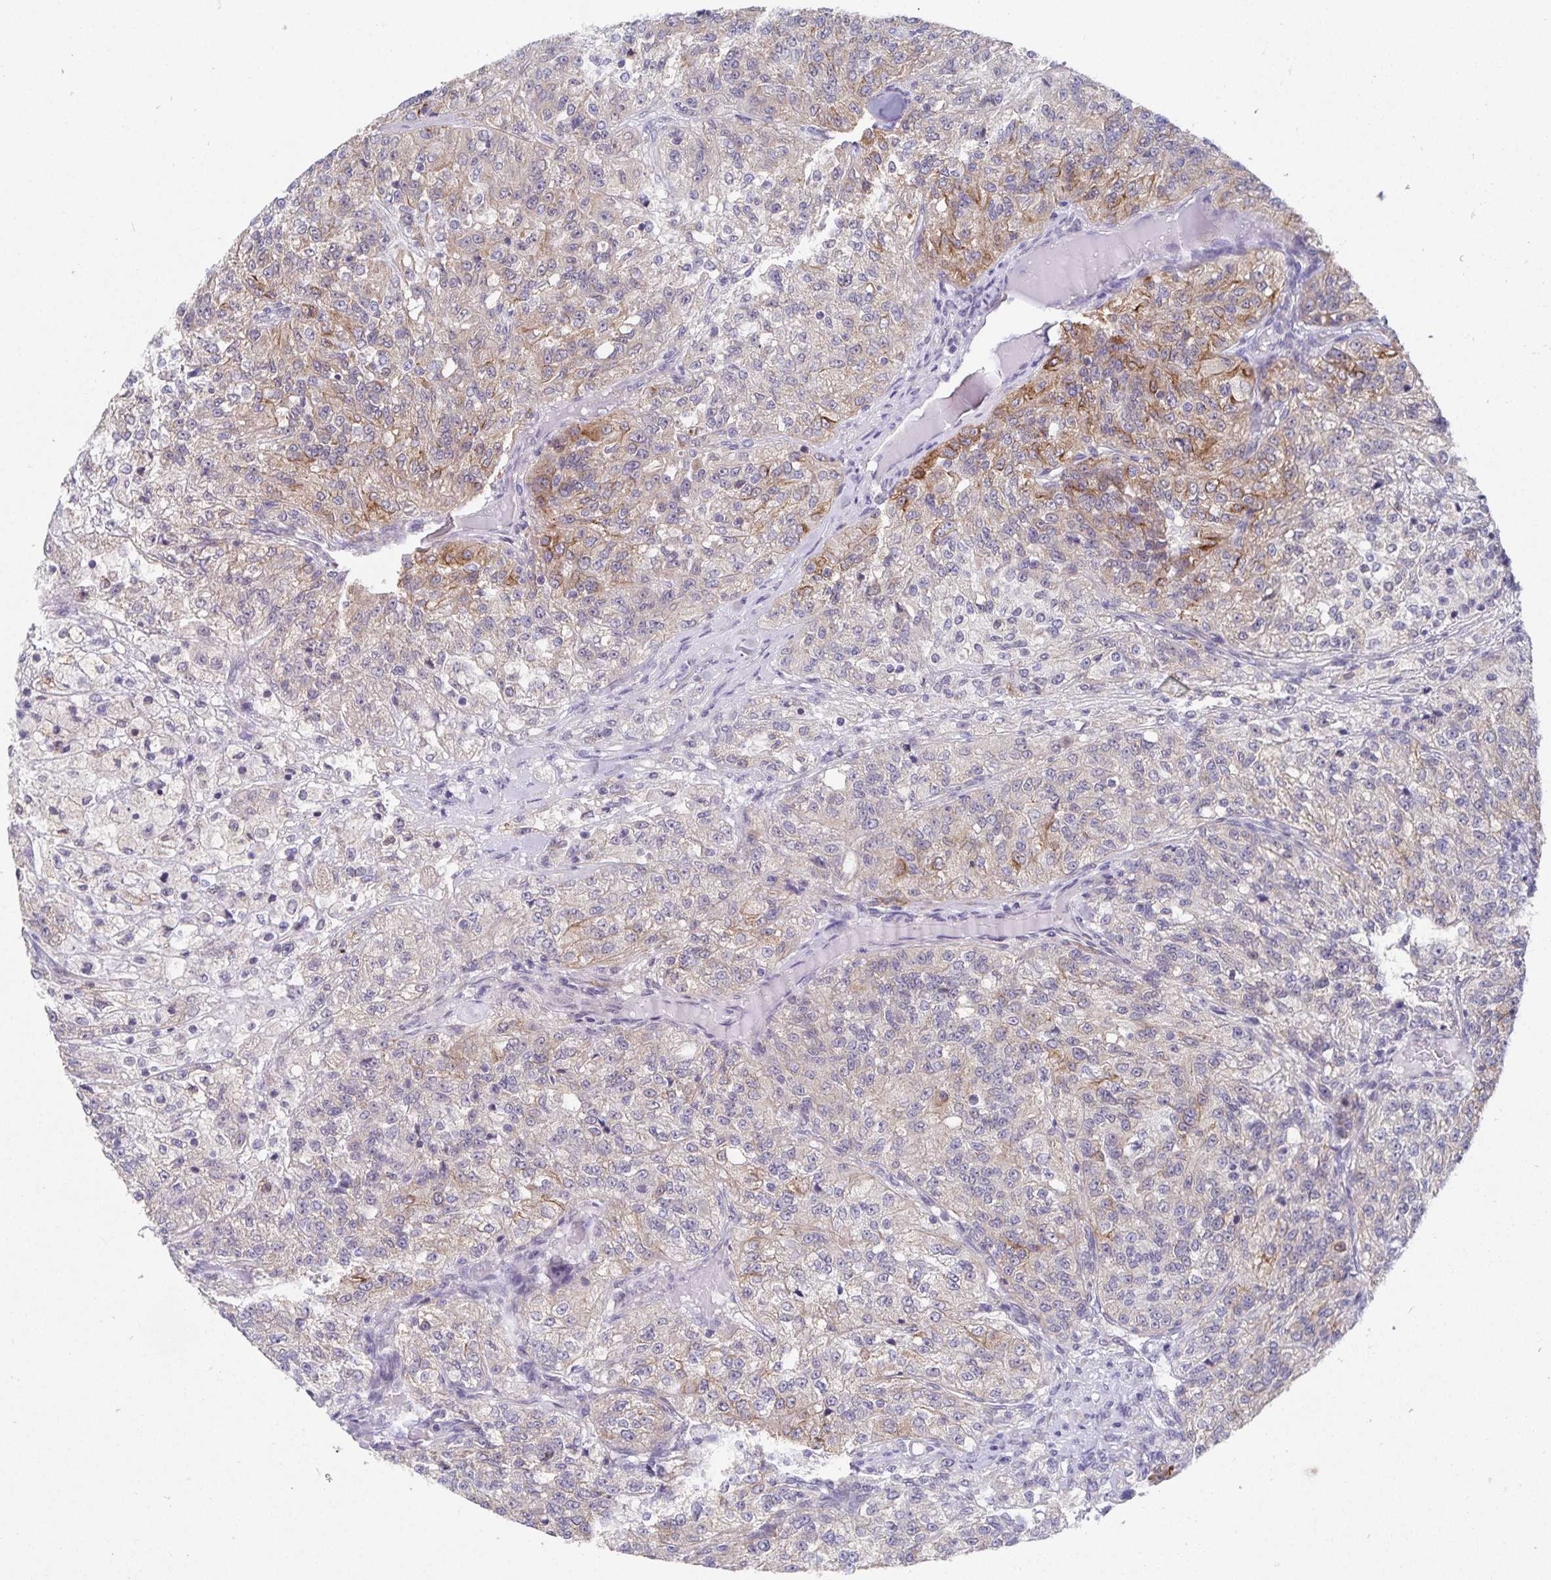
{"staining": {"intensity": "moderate", "quantity": "<25%", "location": "cytoplasmic/membranous"}, "tissue": "renal cancer", "cell_type": "Tumor cells", "image_type": "cancer", "snomed": [{"axis": "morphology", "description": "Adenocarcinoma, NOS"}, {"axis": "topography", "description": "Kidney"}], "caption": "This is an image of immunohistochemistry (IHC) staining of renal cancer, which shows moderate staining in the cytoplasmic/membranous of tumor cells.", "gene": "ZIK1", "patient": {"sex": "female", "age": 63}}